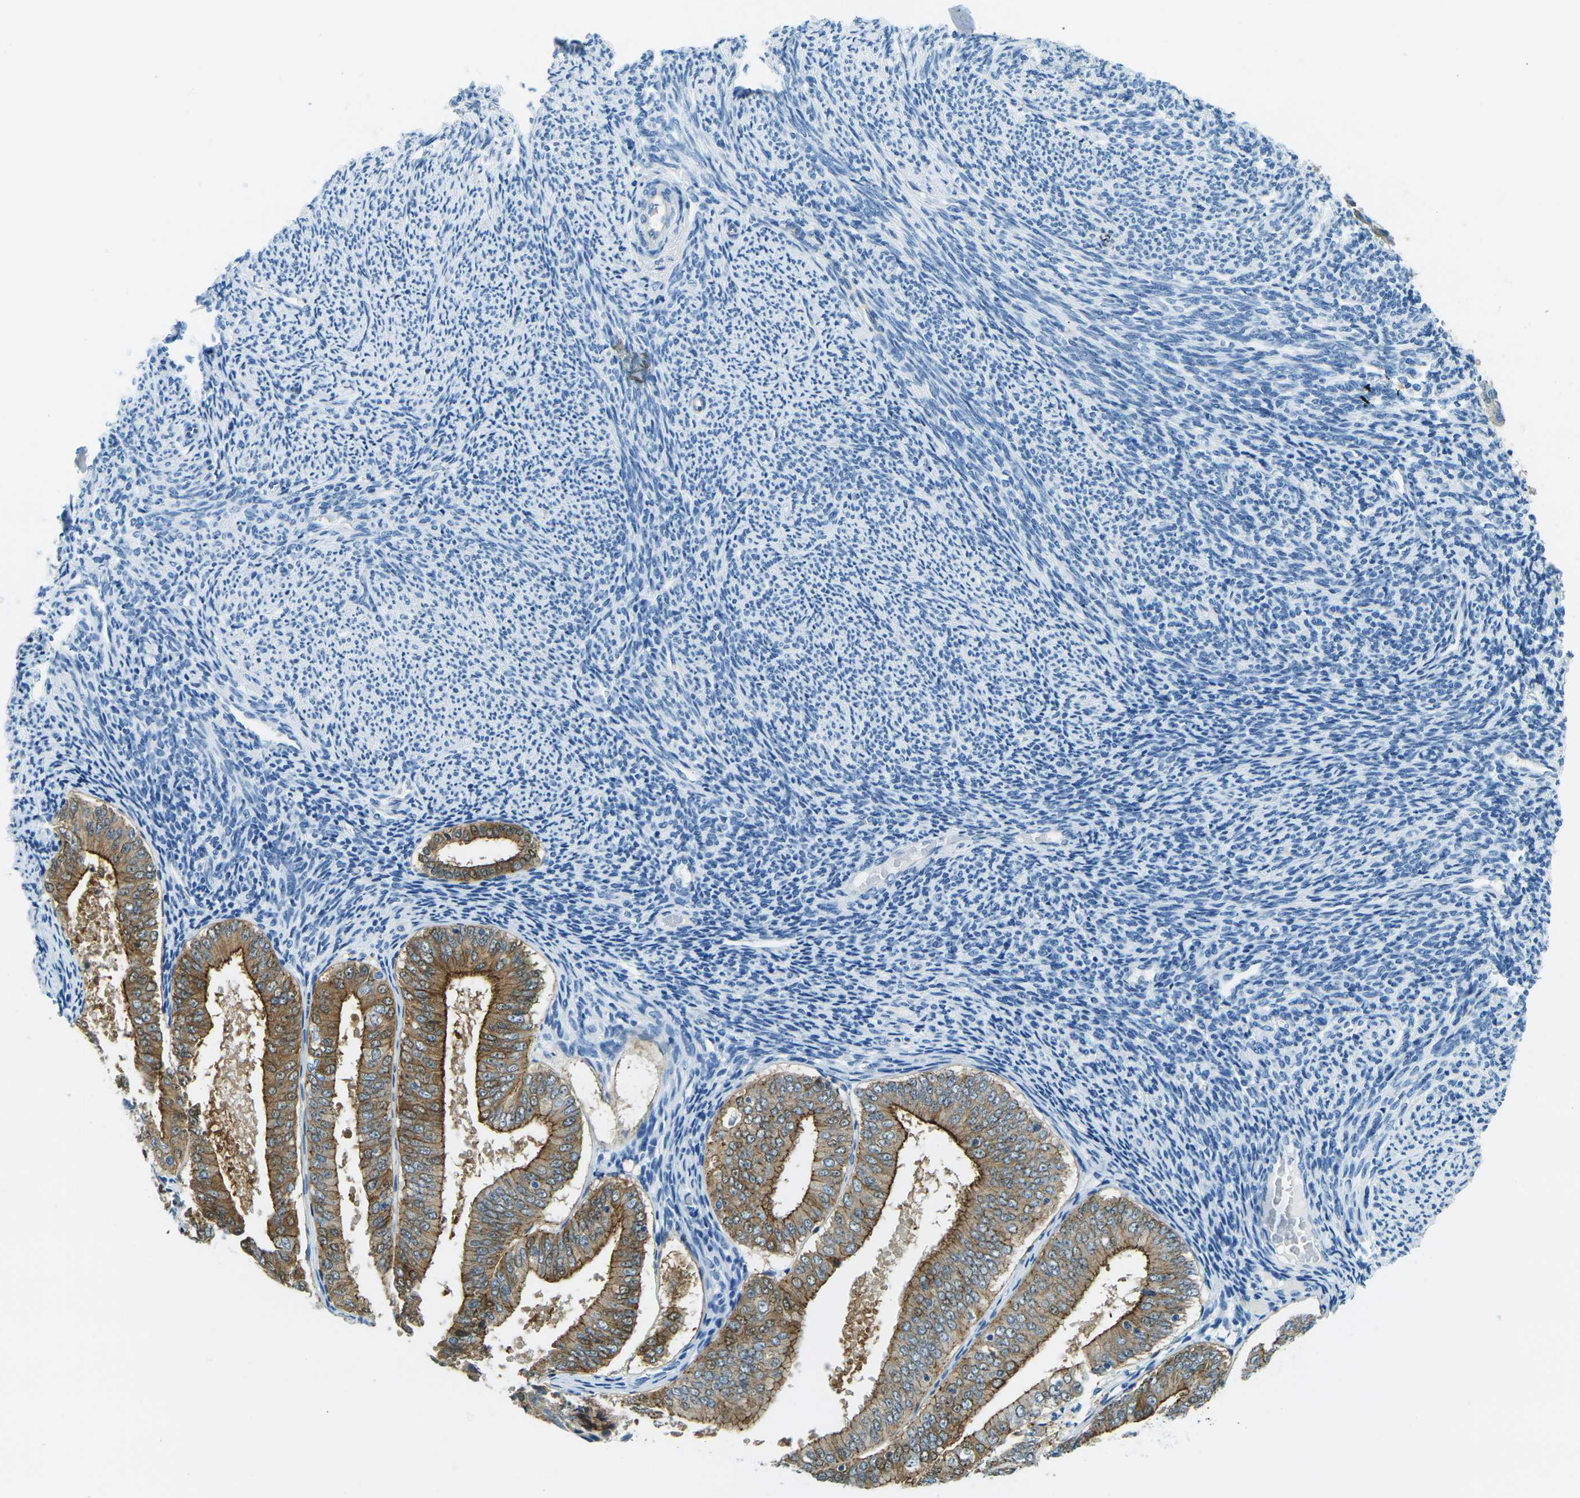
{"staining": {"intensity": "strong", "quantity": ">75%", "location": "cytoplasmic/membranous"}, "tissue": "endometrial cancer", "cell_type": "Tumor cells", "image_type": "cancer", "snomed": [{"axis": "morphology", "description": "Adenocarcinoma, NOS"}, {"axis": "topography", "description": "Endometrium"}], "caption": "Immunohistochemical staining of human adenocarcinoma (endometrial) demonstrates high levels of strong cytoplasmic/membranous protein expression in approximately >75% of tumor cells. The staining was performed using DAB to visualize the protein expression in brown, while the nuclei were stained in blue with hematoxylin (Magnification: 20x).", "gene": "OCLN", "patient": {"sex": "female", "age": 63}}